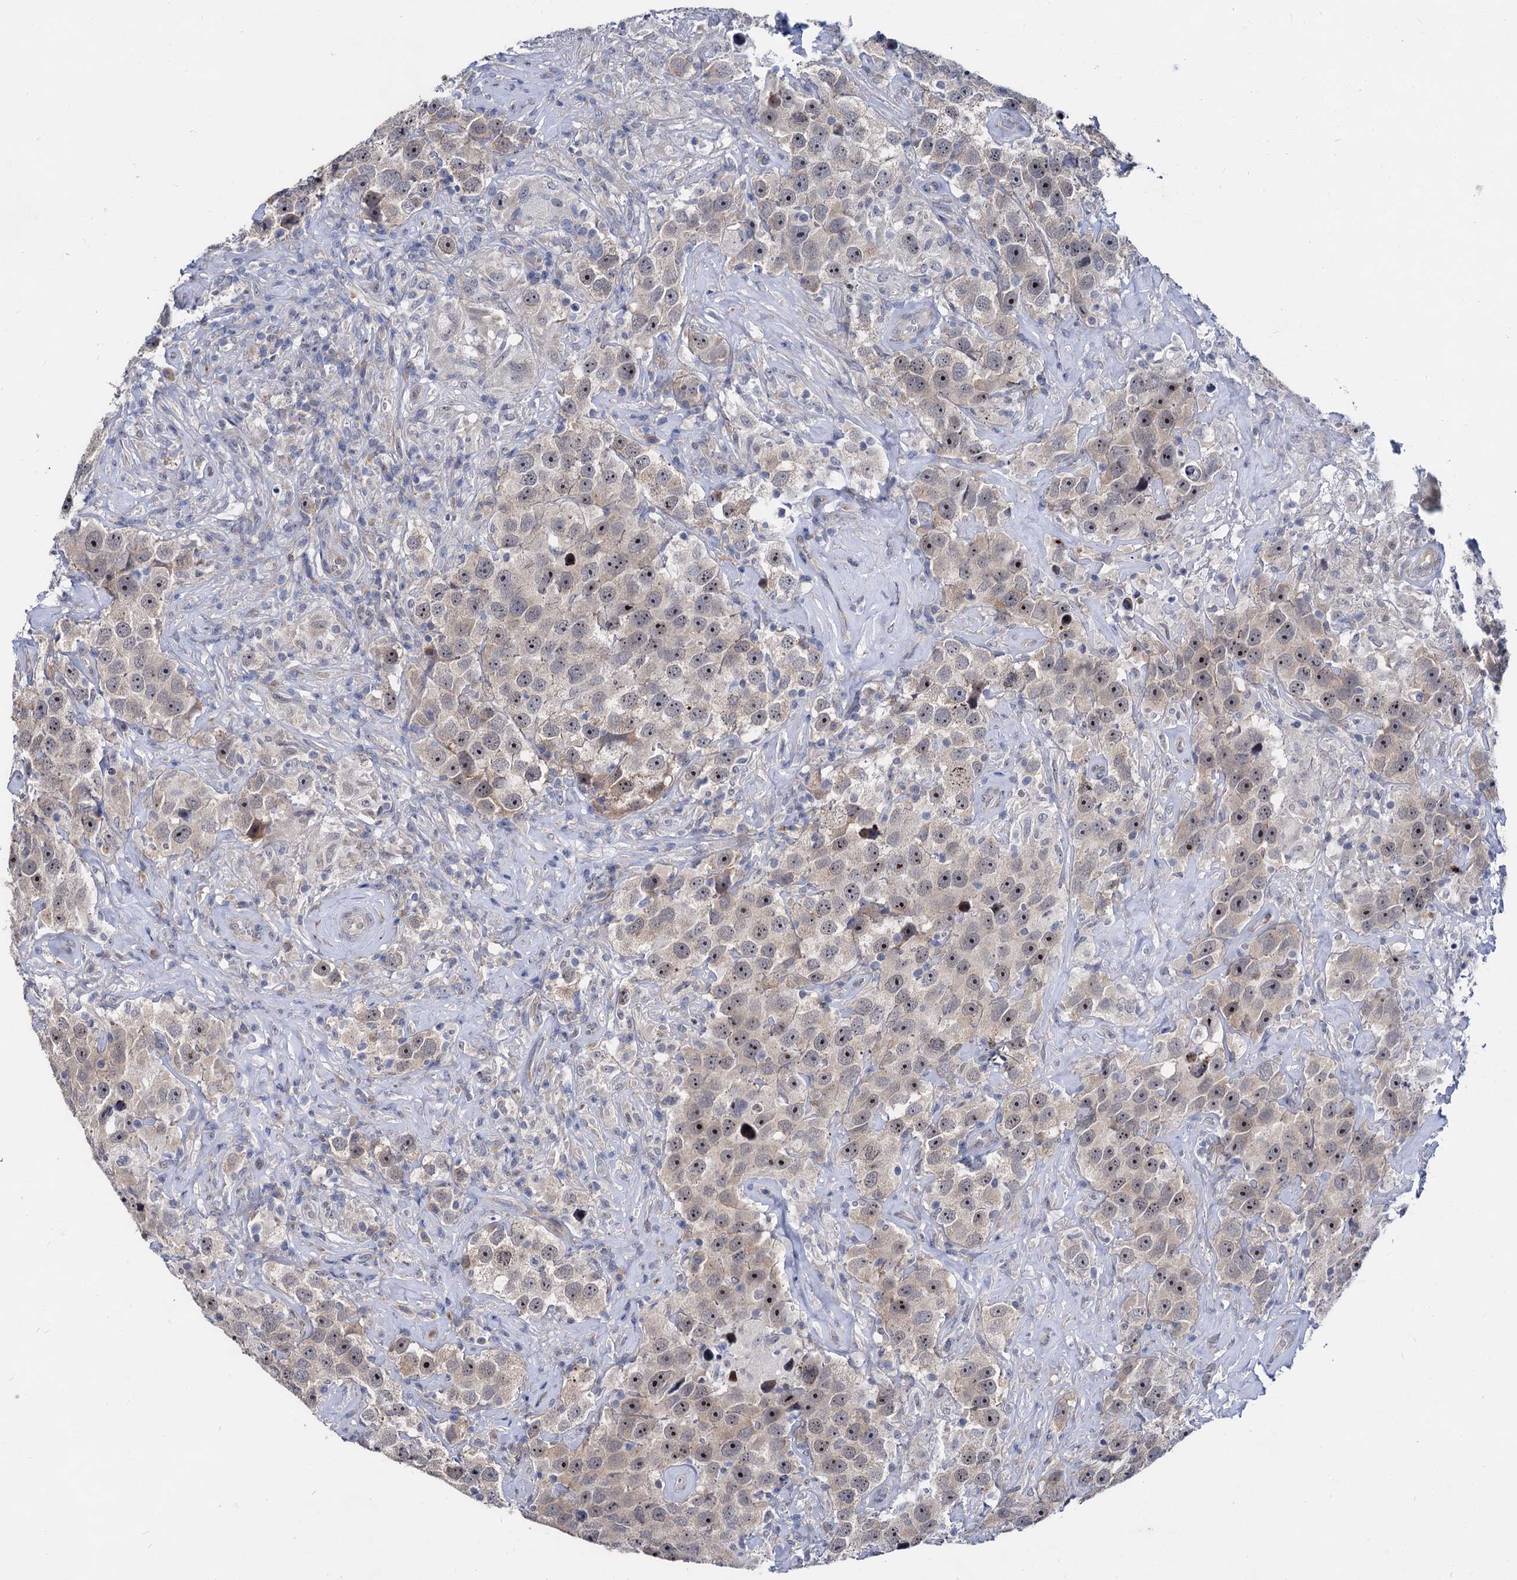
{"staining": {"intensity": "weak", "quantity": "25%-75%", "location": "cytoplasmic/membranous,nuclear"}, "tissue": "testis cancer", "cell_type": "Tumor cells", "image_type": "cancer", "snomed": [{"axis": "morphology", "description": "Seminoma, NOS"}, {"axis": "topography", "description": "Testis"}], "caption": "Testis cancer (seminoma) stained with a brown dye displays weak cytoplasmic/membranous and nuclear positive staining in about 25%-75% of tumor cells.", "gene": "CAPRIN2", "patient": {"sex": "male", "age": 49}}